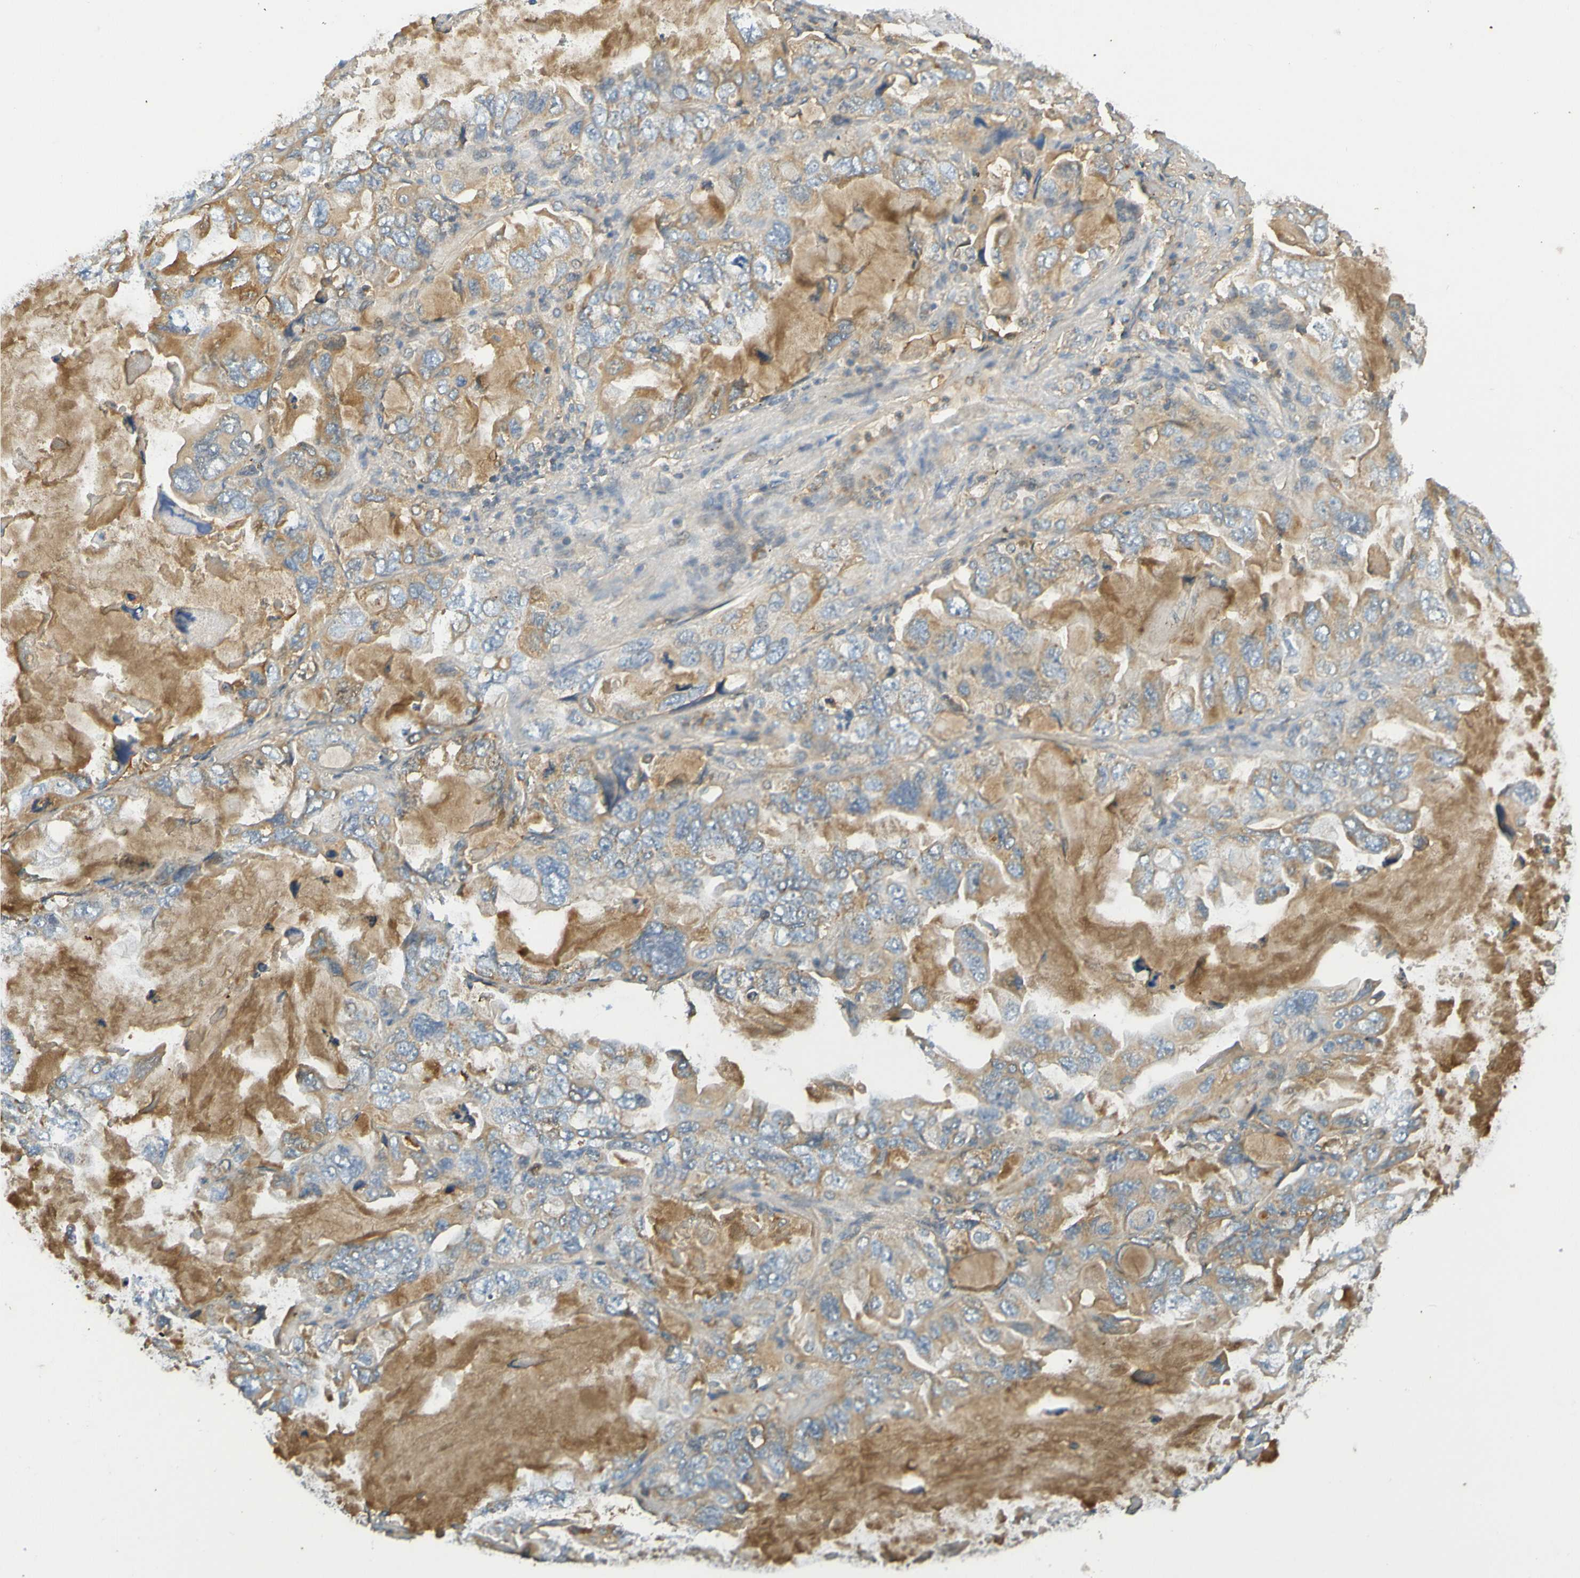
{"staining": {"intensity": "weak", "quantity": ">75%", "location": "cytoplasmic/membranous"}, "tissue": "lung cancer", "cell_type": "Tumor cells", "image_type": "cancer", "snomed": [{"axis": "morphology", "description": "Squamous cell carcinoma, NOS"}, {"axis": "topography", "description": "Lung"}], "caption": "Lung cancer (squamous cell carcinoma) stained for a protein reveals weak cytoplasmic/membranous positivity in tumor cells. (DAB (3,3'-diaminobenzidine) = brown stain, brightfield microscopy at high magnification).", "gene": "C1QA", "patient": {"sex": "female", "age": 73}}